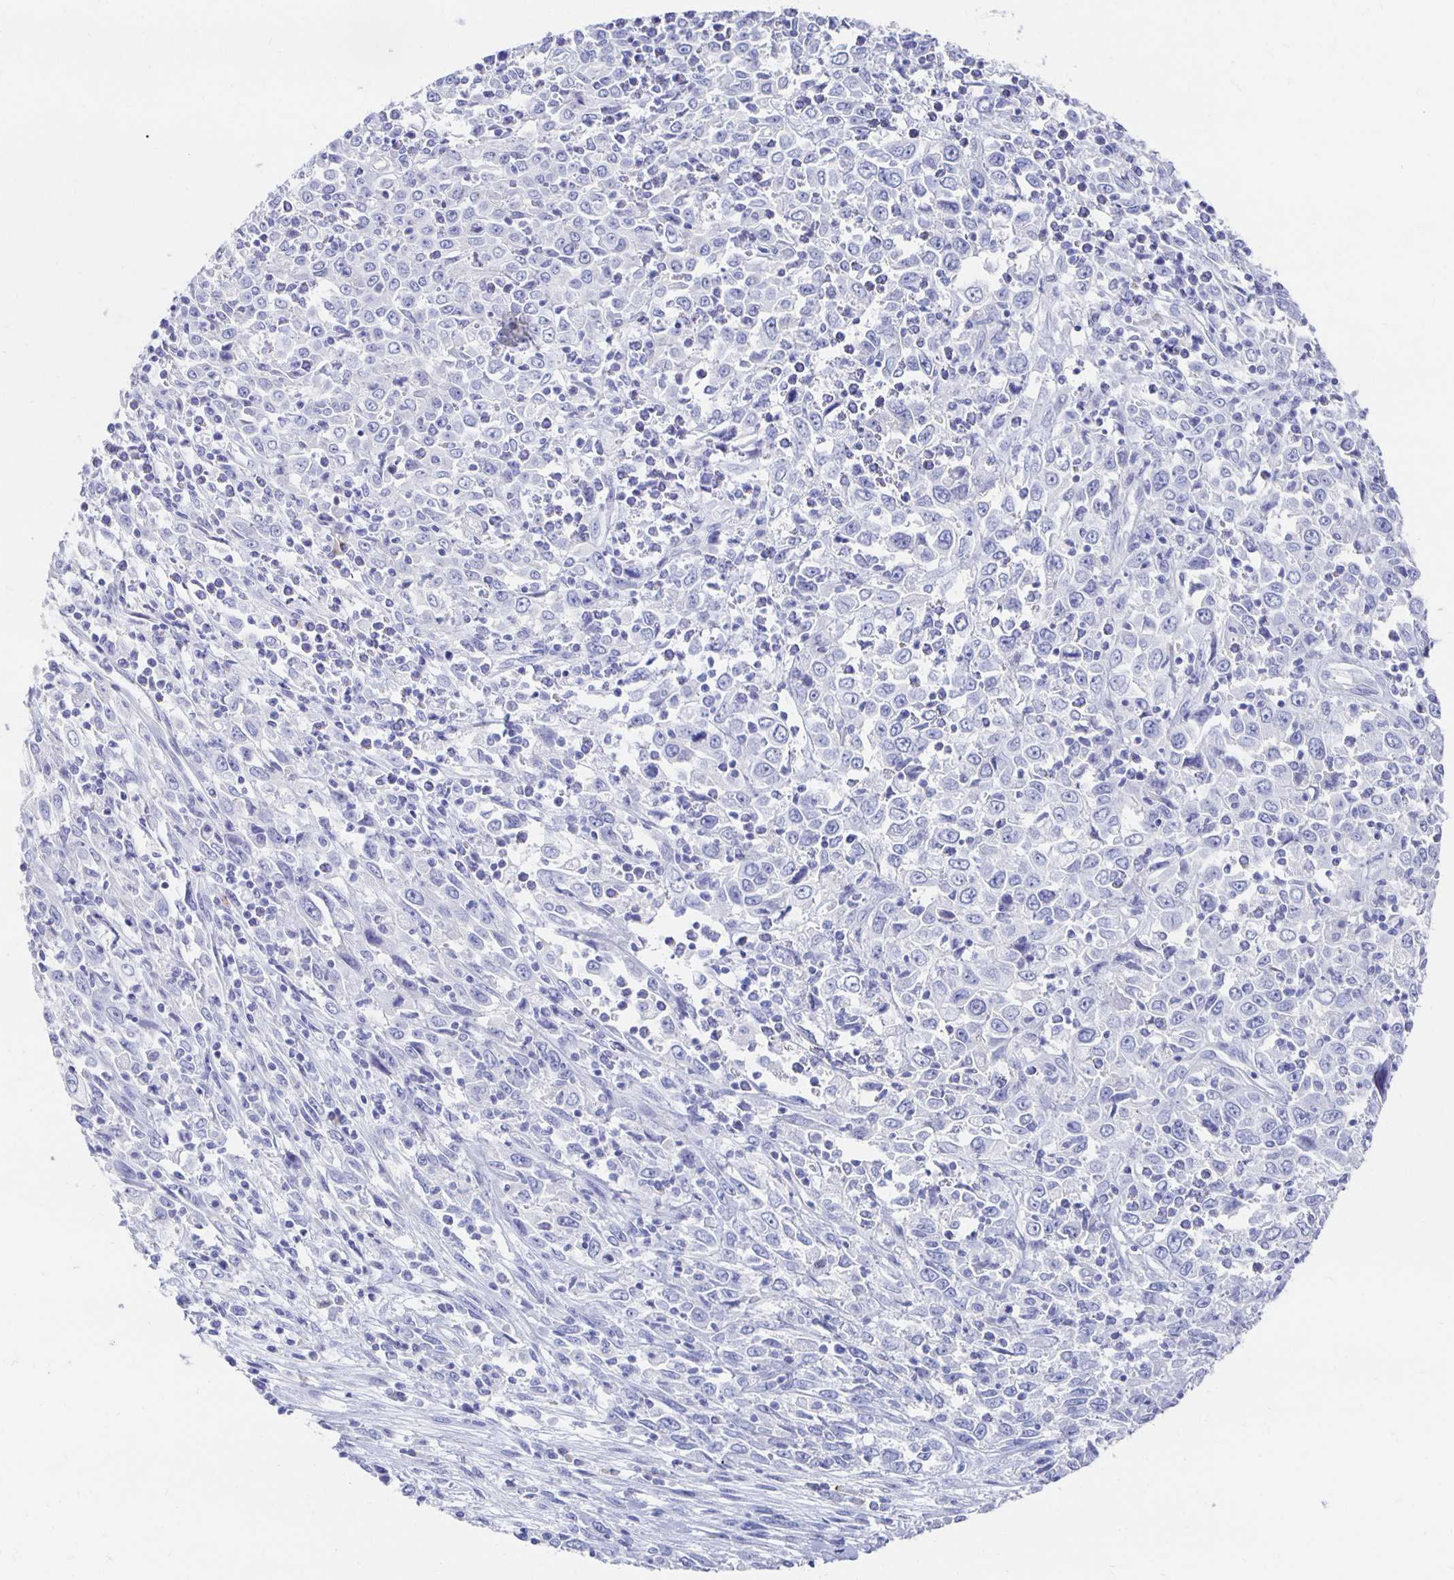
{"staining": {"intensity": "negative", "quantity": "none", "location": "none"}, "tissue": "cervical cancer", "cell_type": "Tumor cells", "image_type": "cancer", "snomed": [{"axis": "morphology", "description": "Adenocarcinoma, NOS"}, {"axis": "topography", "description": "Cervix"}], "caption": "DAB immunohistochemical staining of cervical cancer shows no significant positivity in tumor cells.", "gene": "PRDM7", "patient": {"sex": "female", "age": 40}}